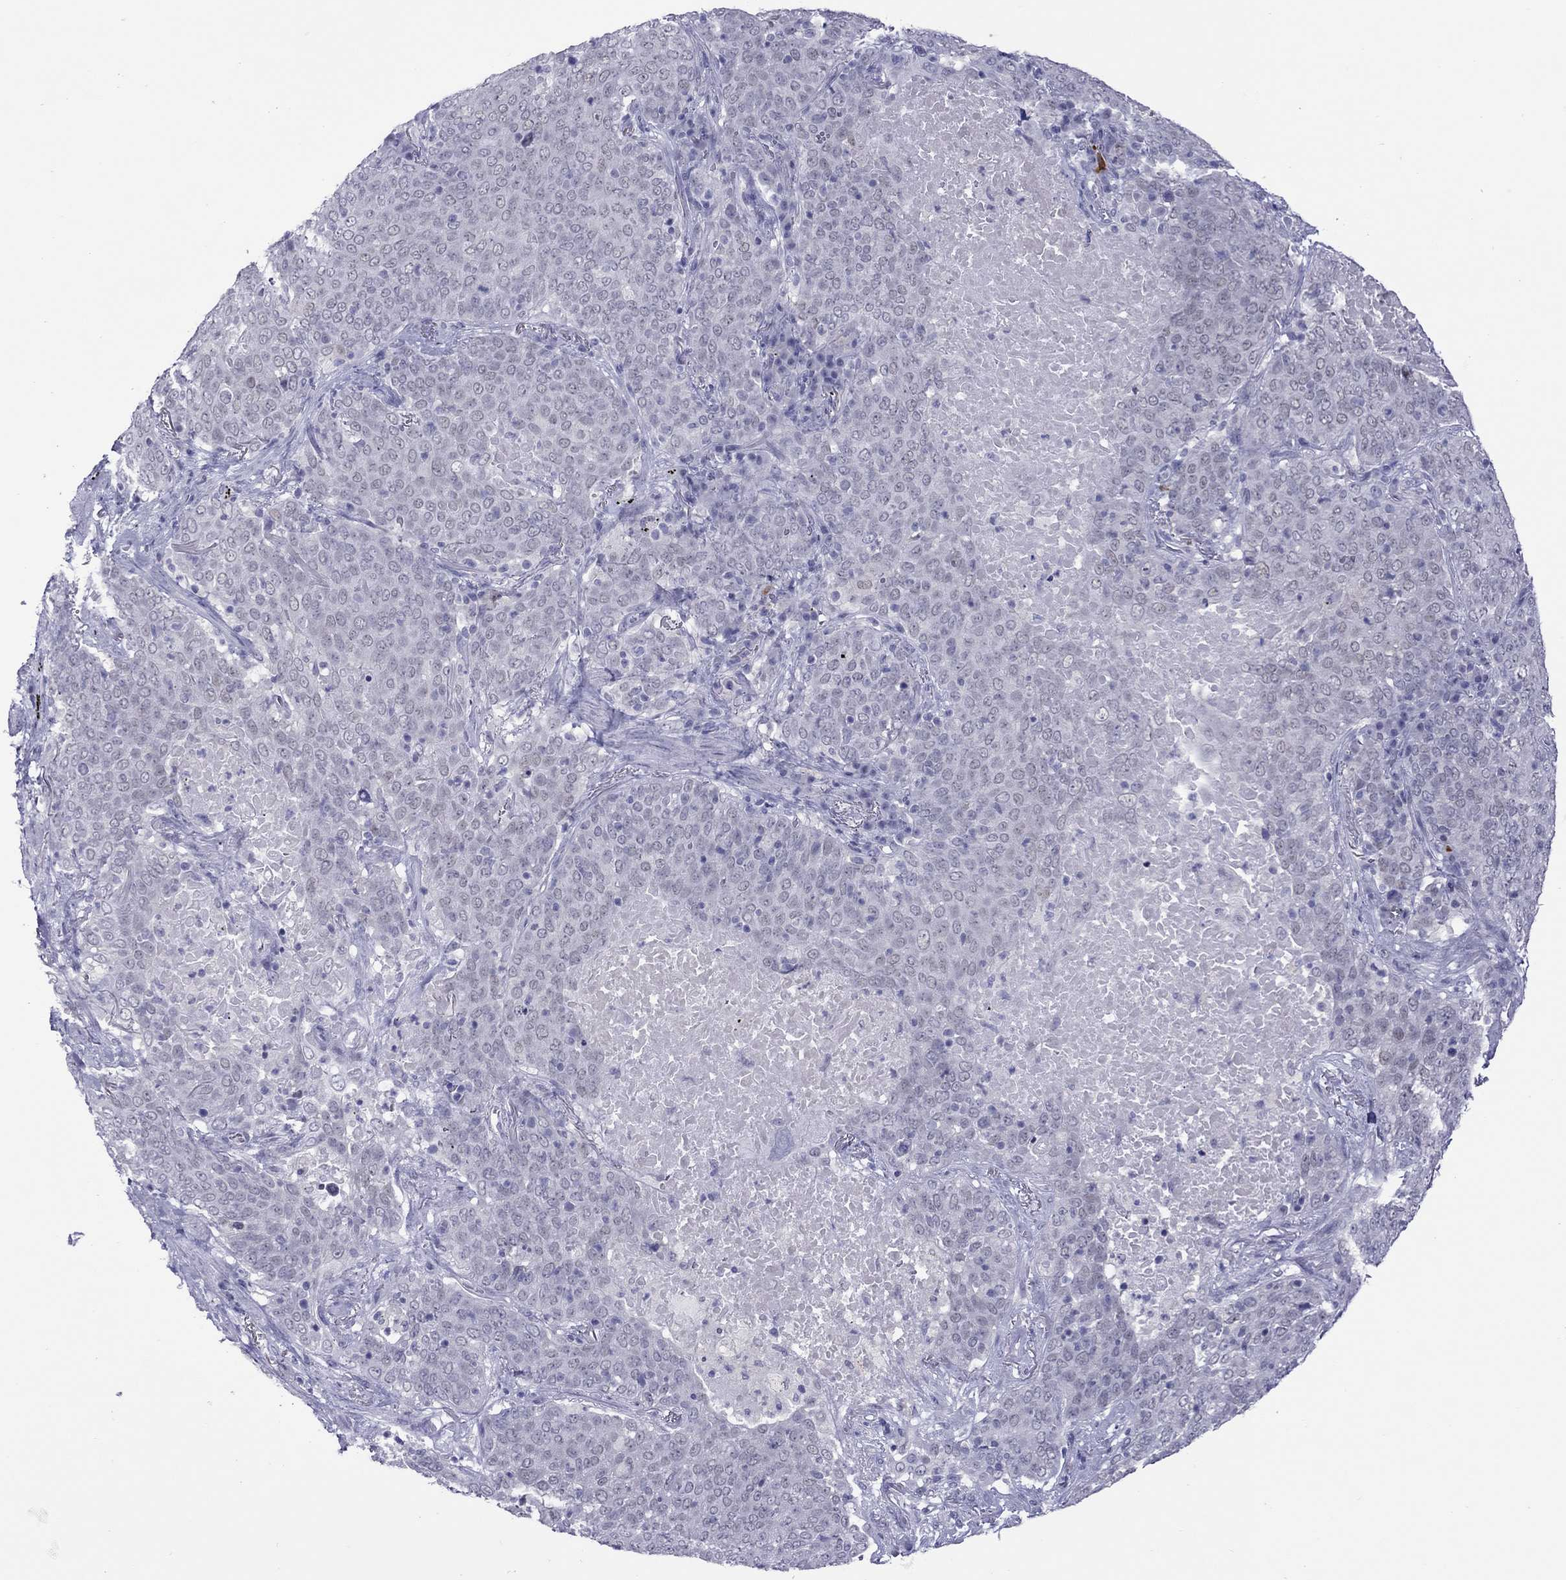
{"staining": {"intensity": "negative", "quantity": "none", "location": "none"}, "tissue": "lung cancer", "cell_type": "Tumor cells", "image_type": "cancer", "snomed": [{"axis": "morphology", "description": "Squamous cell carcinoma, NOS"}, {"axis": "topography", "description": "Lung"}], "caption": "The IHC micrograph has no significant expression in tumor cells of lung cancer tissue.", "gene": "CHRNB3", "patient": {"sex": "male", "age": 82}}